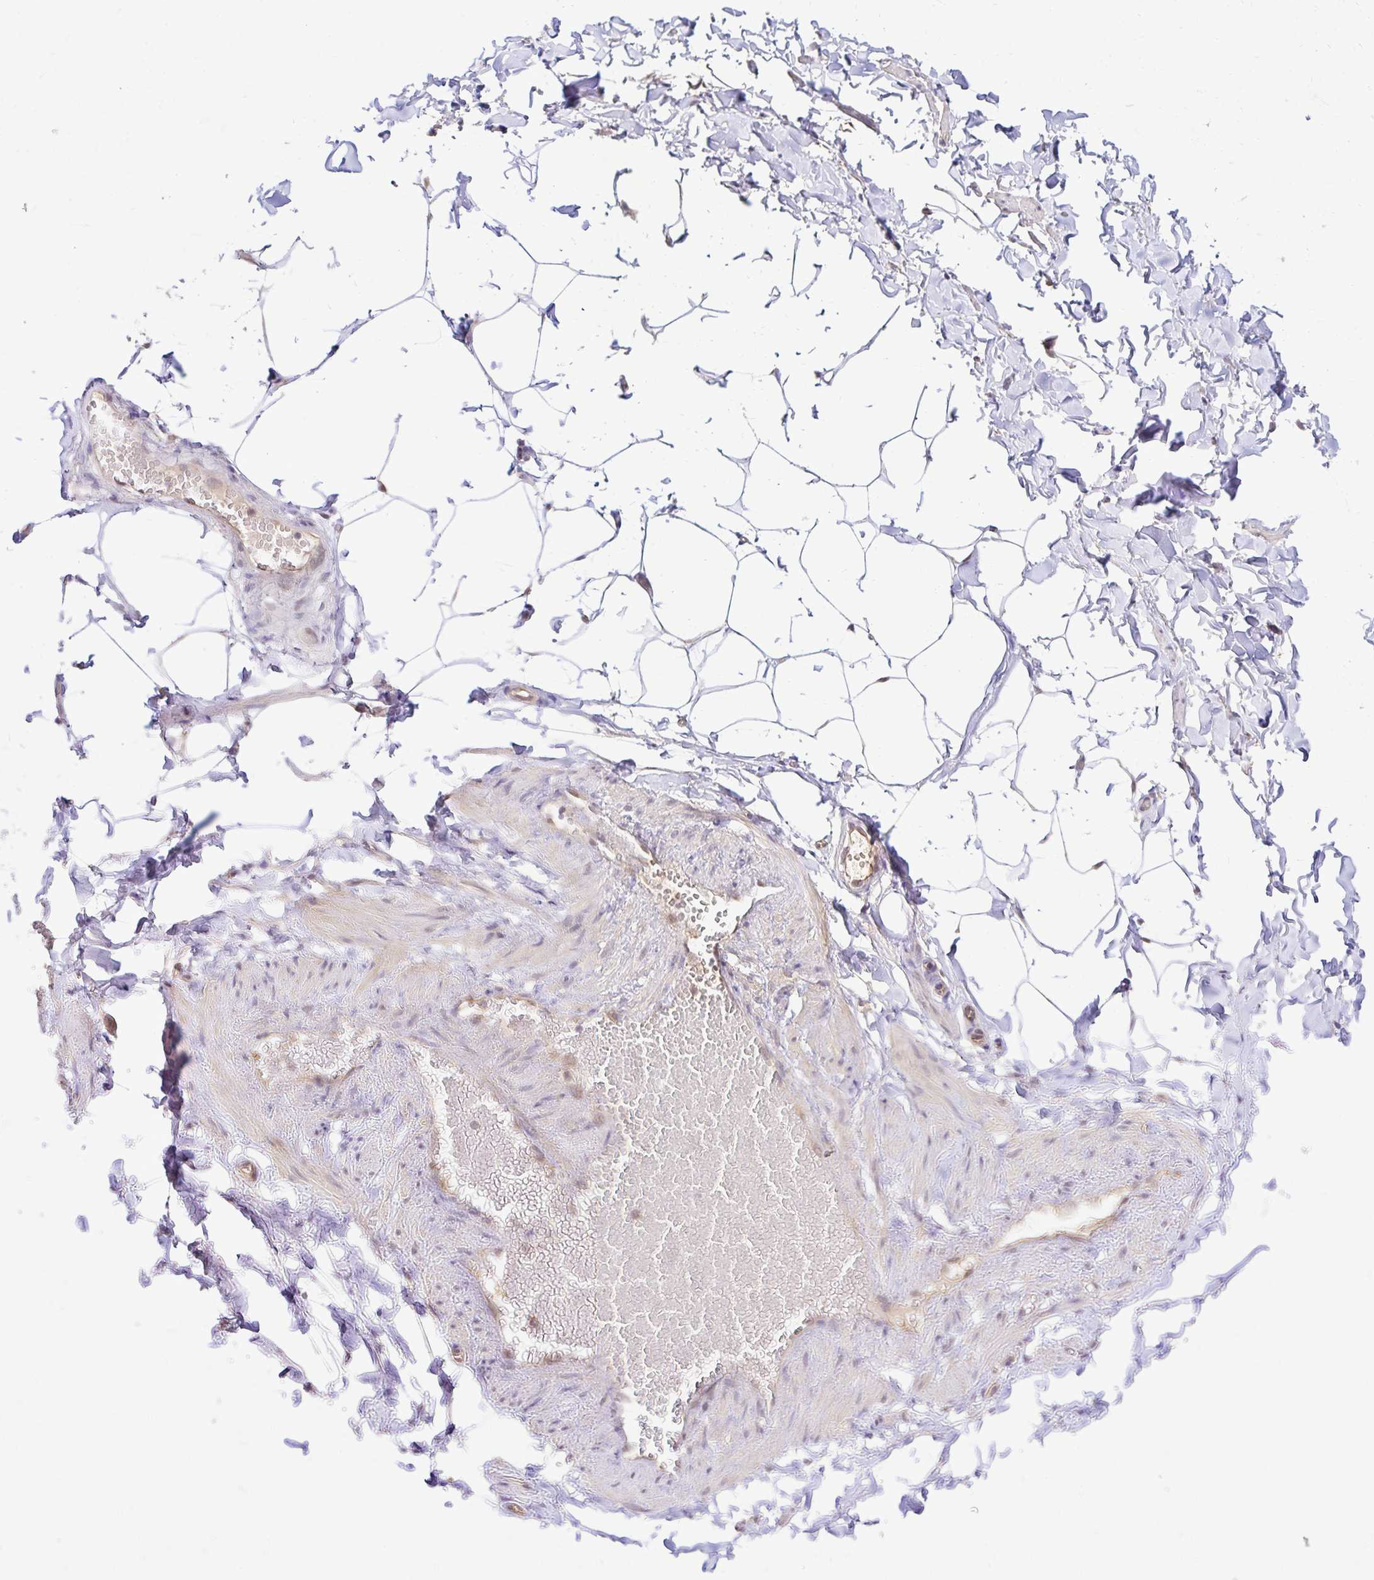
{"staining": {"intensity": "negative", "quantity": "none", "location": "none"}, "tissue": "adipose tissue", "cell_type": "Adipocytes", "image_type": "normal", "snomed": [{"axis": "morphology", "description": "Normal tissue, NOS"}, {"axis": "topography", "description": "Soft tissue"}, {"axis": "topography", "description": "Adipose tissue"}, {"axis": "topography", "description": "Vascular tissue"}, {"axis": "topography", "description": "Peripheral nerve tissue"}], "caption": "This is a micrograph of IHC staining of benign adipose tissue, which shows no staining in adipocytes.", "gene": "PSMA4", "patient": {"sex": "male", "age": 29}}